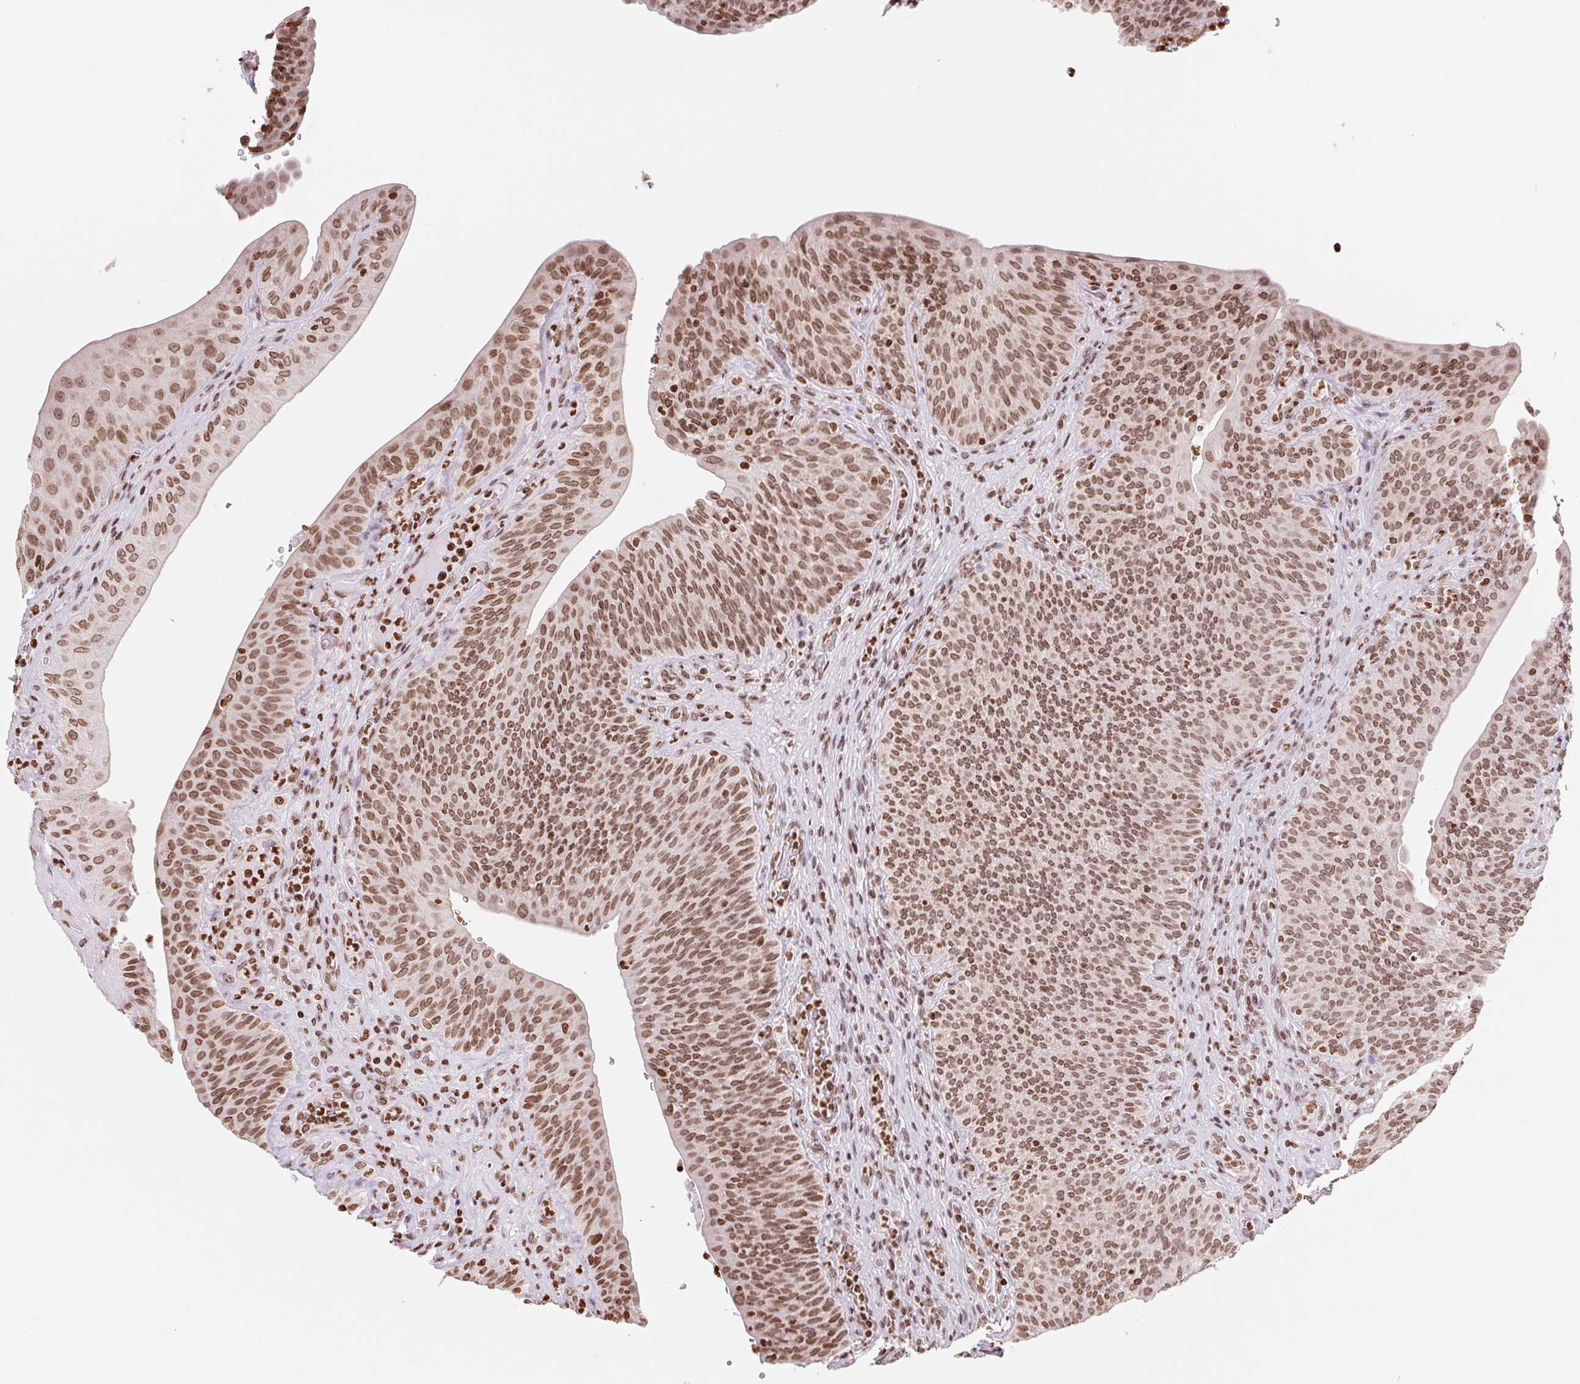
{"staining": {"intensity": "moderate", "quantity": ">75%", "location": "cytoplasmic/membranous,nuclear"}, "tissue": "urinary bladder", "cell_type": "Urothelial cells", "image_type": "normal", "snomed": [{"axis": "morphology", "description": "Normal tissue, NOS"}, {"axis": "topography", "description": "Urinary bladder"}, {"axis": "topography", "description": "Peripheral nerve tissue"}], "caption": "Normal urinary bladder demonstrates moderate cytoplasmic/membranous,nuclear staining in about >75% of urothelial cells, visualized by immunohistochemistry.", "gene": "SMIM12", "patient": {"sex": "male", "age": 66}}